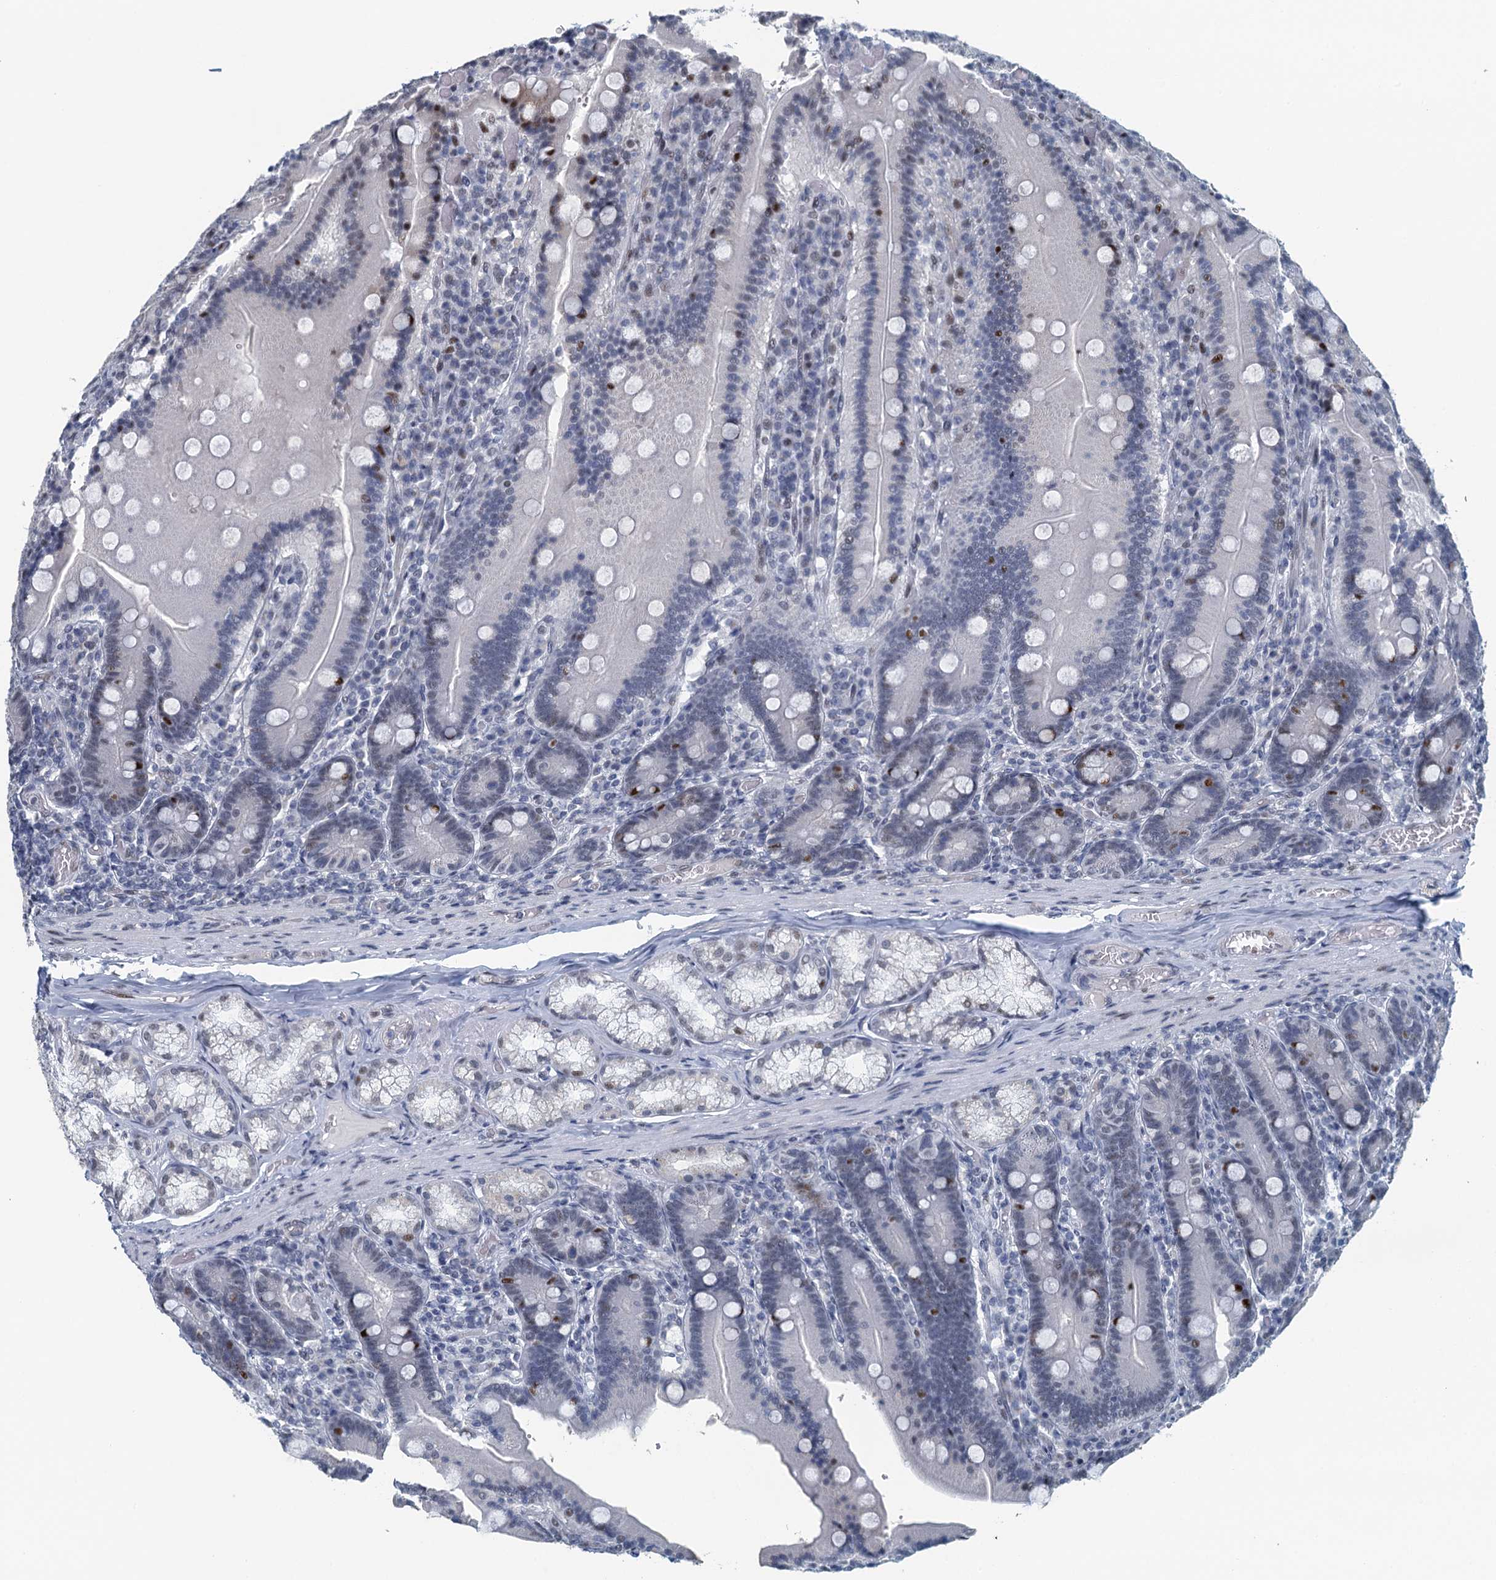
{"staining": {"intensity": "moderate", "quantity": "25%-75%", "location": "nuclear"}, "tissue": "duodenum", "cell_type": "Glandular cells", "image_type": "normal", "snomed": [{"axis": "morphology", "description": "Normal tissue, NOS"}, {"axis": "topography", "description": "Duodenum"}], "caption": "Protein analysis of unremarkable duodenum shows moderate nuclear staining in approximately 25%-75% of glandular cells. (Stains: DAB (3,3'-diaminobenzidine) in brown, nuclei in blue, Microscopy: brightfield microscopy at high magnification).", "gene": "TTLL9", "patient": {"sex": "female", "age": 62}}